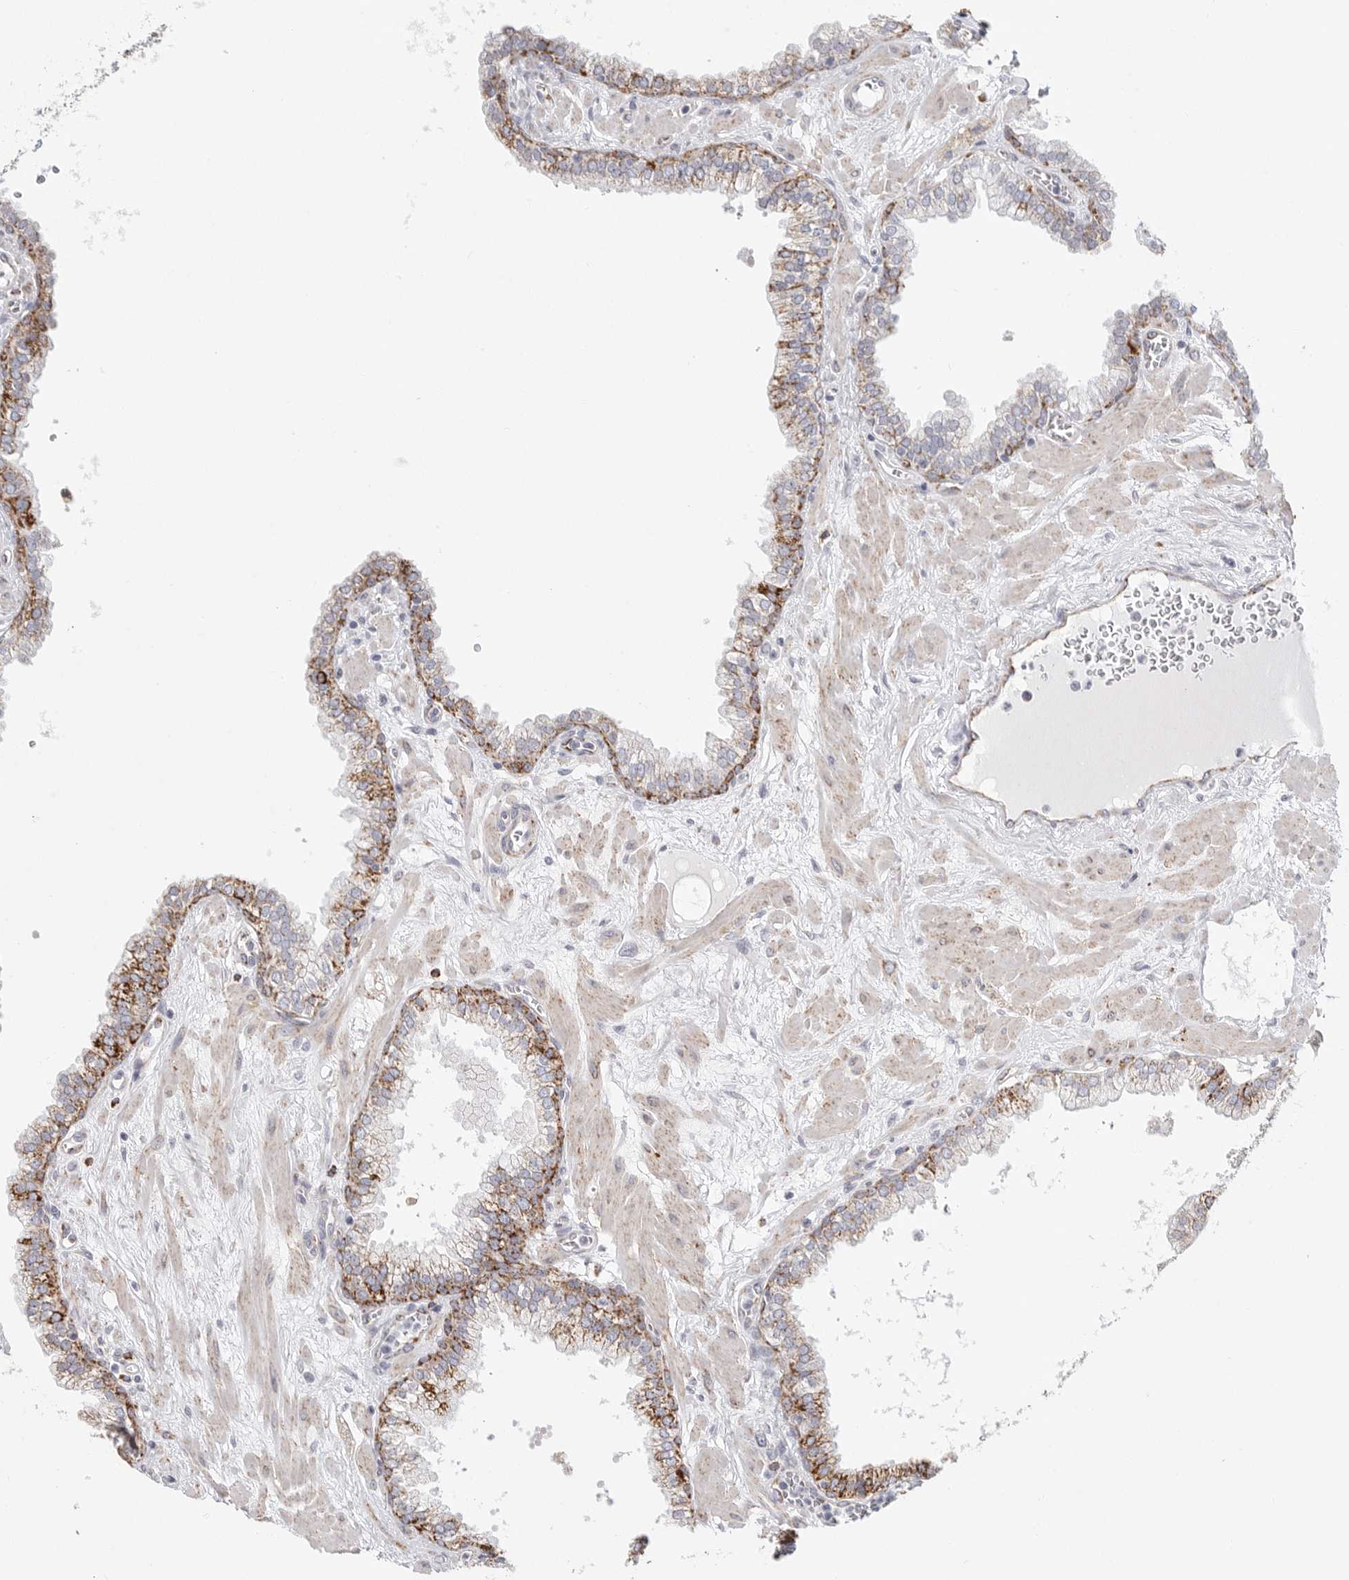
{"staining": {"intensity": "strong", "quantity": "25%-75%", "location": "cytoplasmic/membranous"}, "tissue": "prostate", "cell_type": "Glandular cells", "image_type": "normal", "snomed": [{"axis": "morphology", "description": "Normal tissue, NOS"}, {"axis": "morphology", "description": "Urothelial carcinoma, Low grade"}, {"axis": "topography", "description": "Urinary bladder"}, {"axis": "topography", "description": "Prostate"}], "caption": "Brown immunohistochemical staining in unremarkable human prostate reveals strong cytoplasmic/membranous expression in approximately 25%-75% of glandular cells. (Brightfield microscopy of DAB IHC at high magnification).", "gene": "ELP3", "patient": {"sex": "male", "age": 60}}